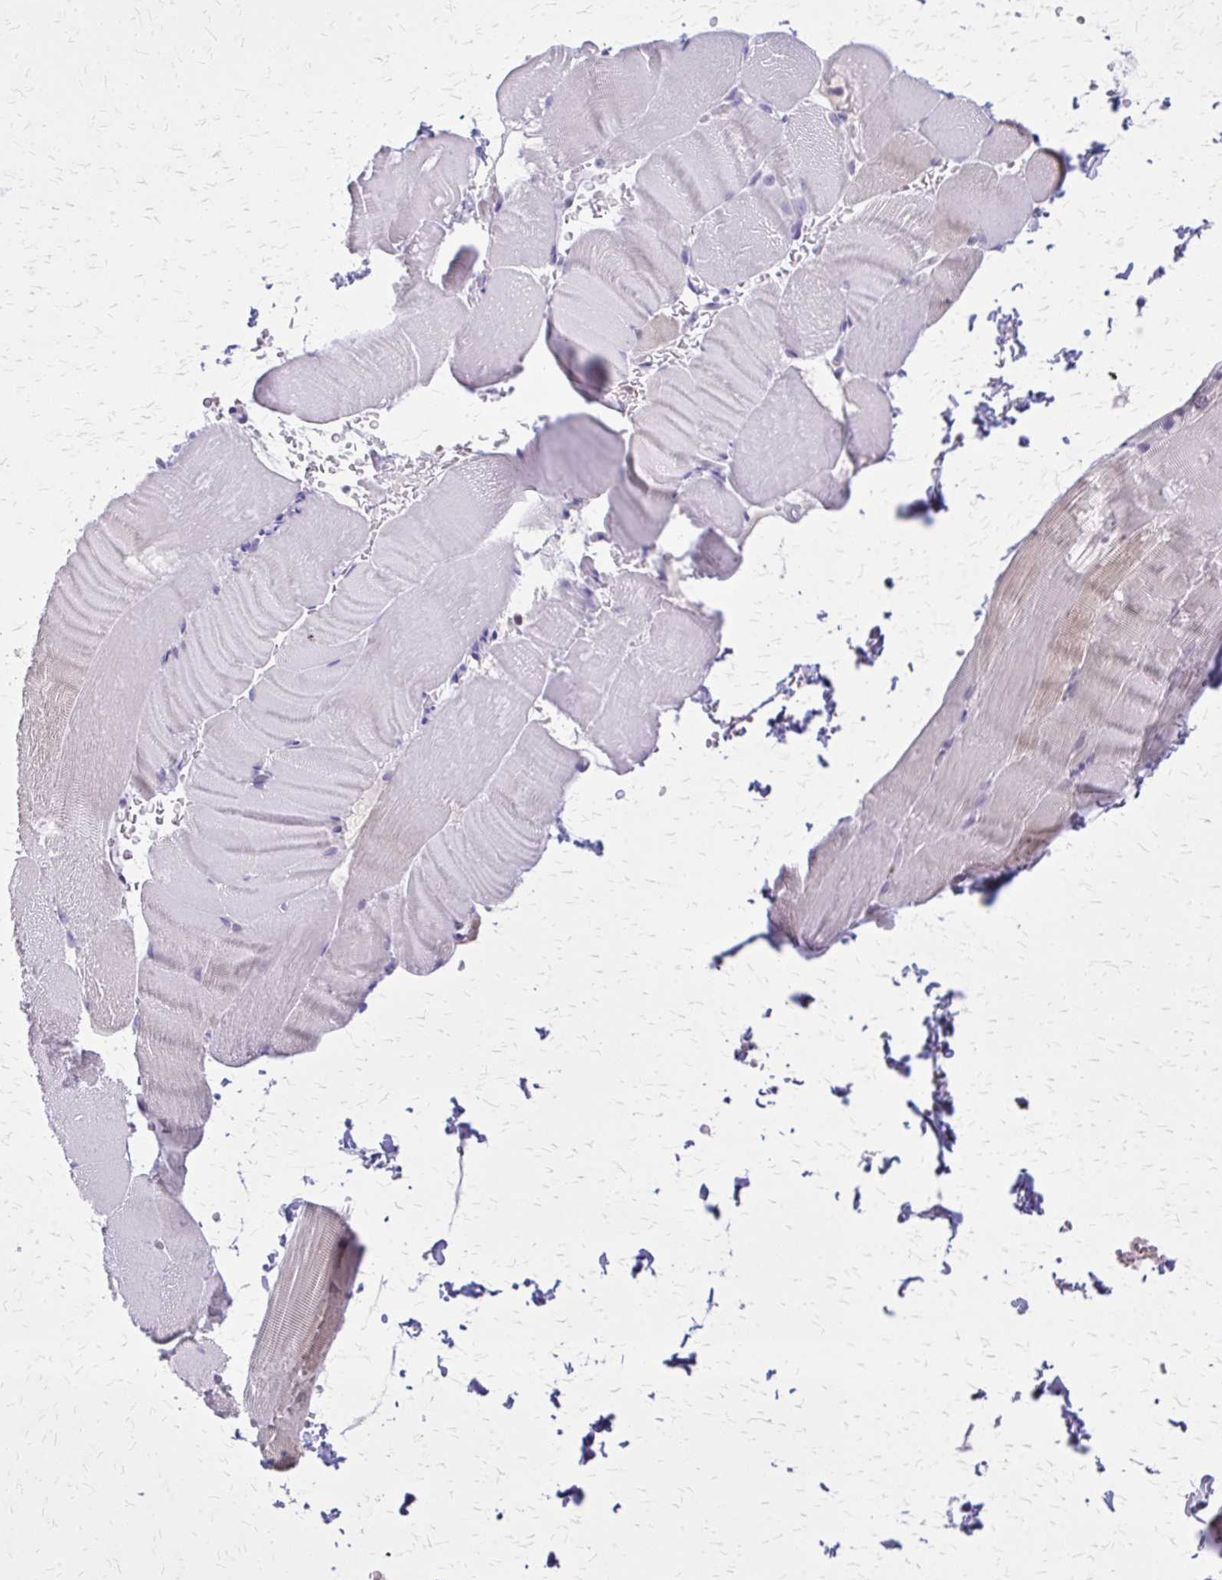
{"staining": {"intensity": "negative", "quantity": "none", "location": "none"}, "tissue": "skeletal muscle", "cell_type": "Myocytes", "image_type": "normal", "snomed": [{"axis": "morphology", "description": "Normal tissue, NOS"}, {"axis": "topography", "description": "Skeletal muscle"}], "caption": "The immunohistochemistry histopathology image has no significant staining in myocytes of skeletal muscle.", "gene": "GLRX", "patient": {"sex": "female", "age": 37}}